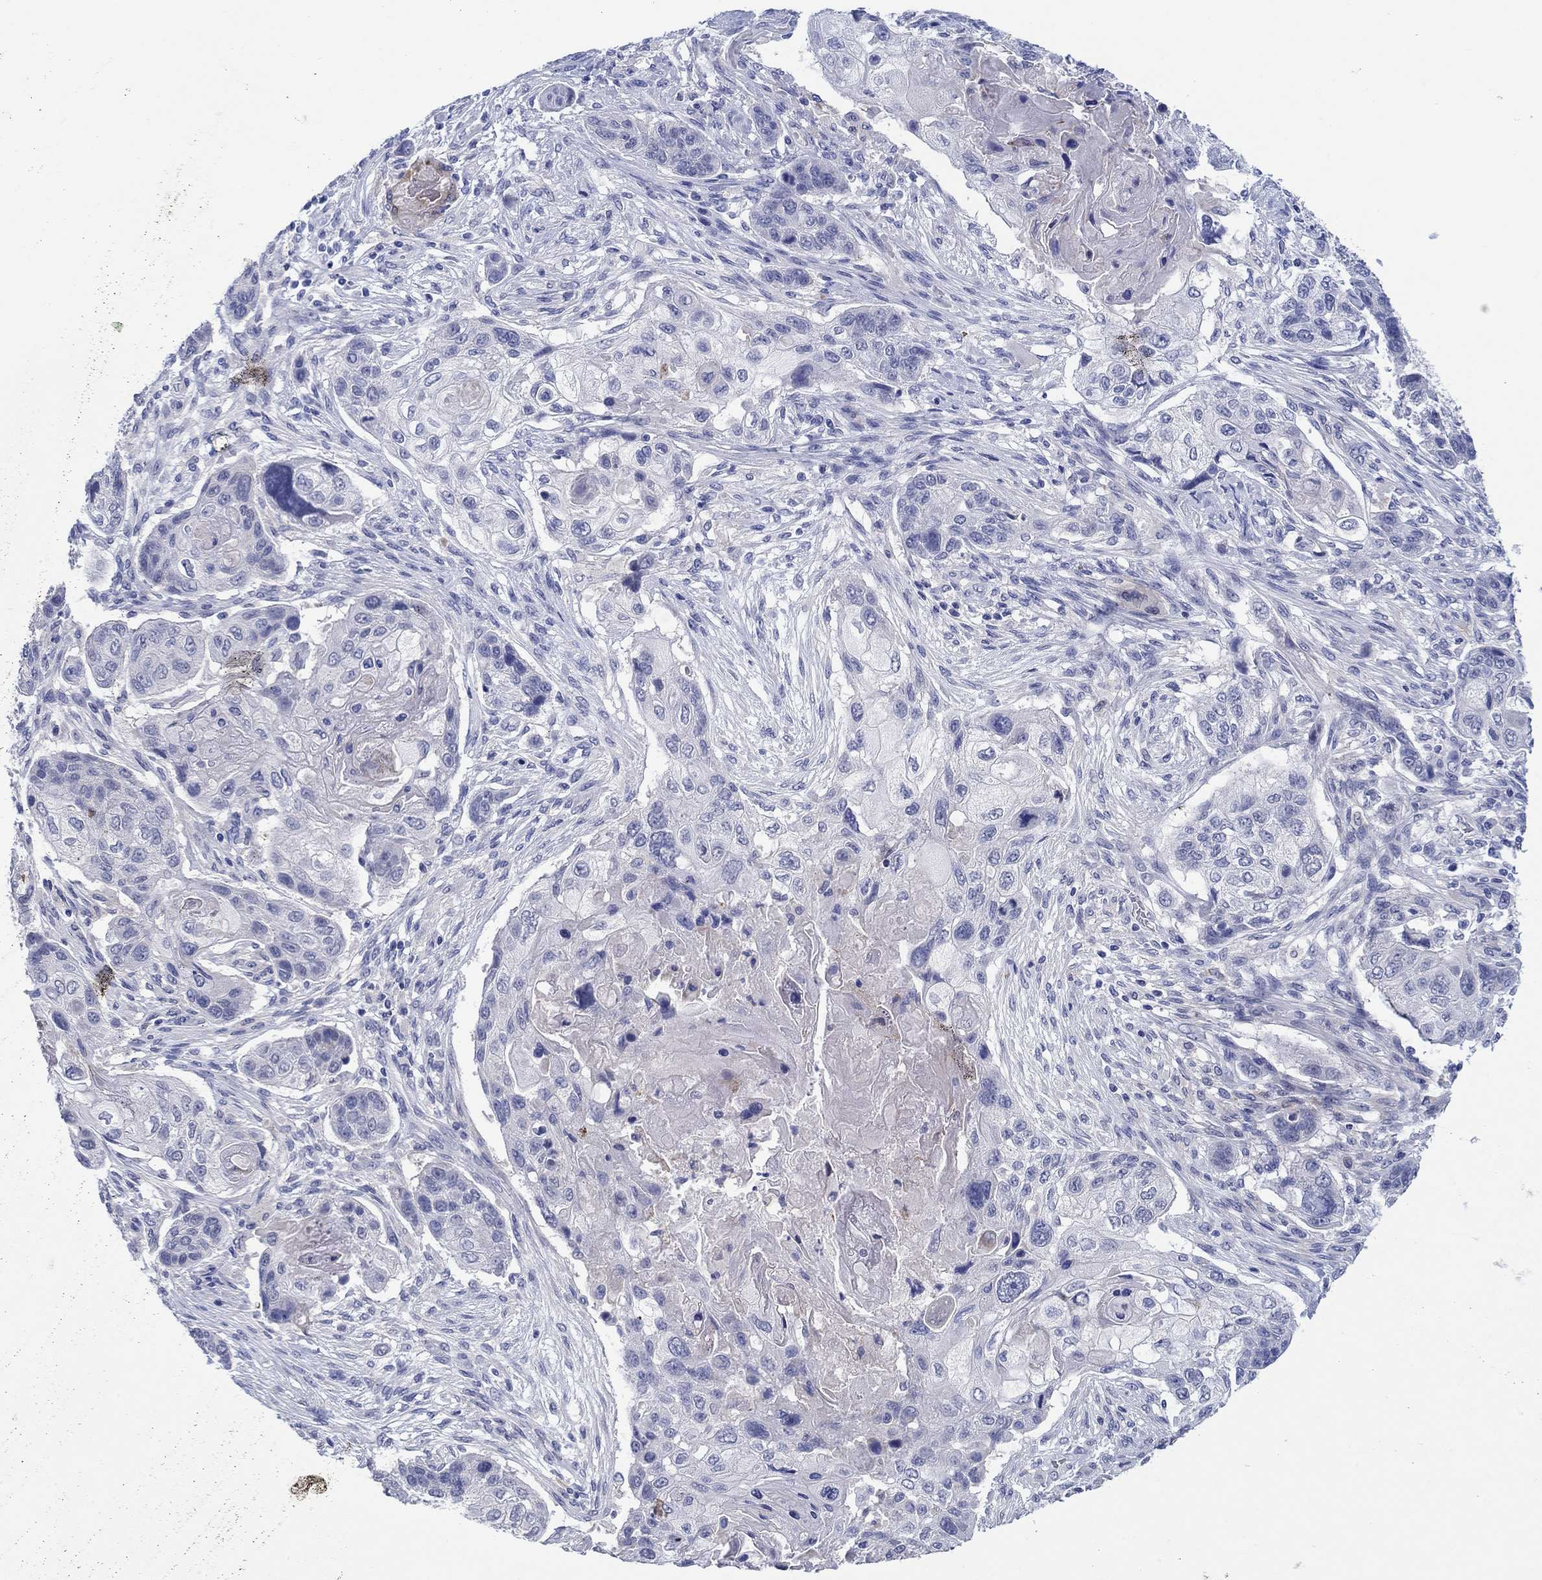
{"staining": {"intensity": "negative", "quantity": "none", "location": "none"}, "tissue": "lung cancer", "cell_type": "Tumor cells", "image_type": "cancer", "snomed": [{"axis": "morphology", "description": "Normal tissue, NOS"}, {"axis": "morphology", "description": "Squamous cell carcinoma, NOS"}, {"axis": "topography", "description": "Bronchus"}, {"axis": "topography", "description": "Lung"}], "caption": "This histopathology image is of lung cancer (squamous cell carcinoma) stained with IHC to label a protein in brown with the nuclei are counter-stained blue. There is no staining in tumor cells. (Immunohistochemistry (ihc), brightfield microscopy, high magnification).", "gene": "HDC", "patient": {"sex": "male", "age": 69}}